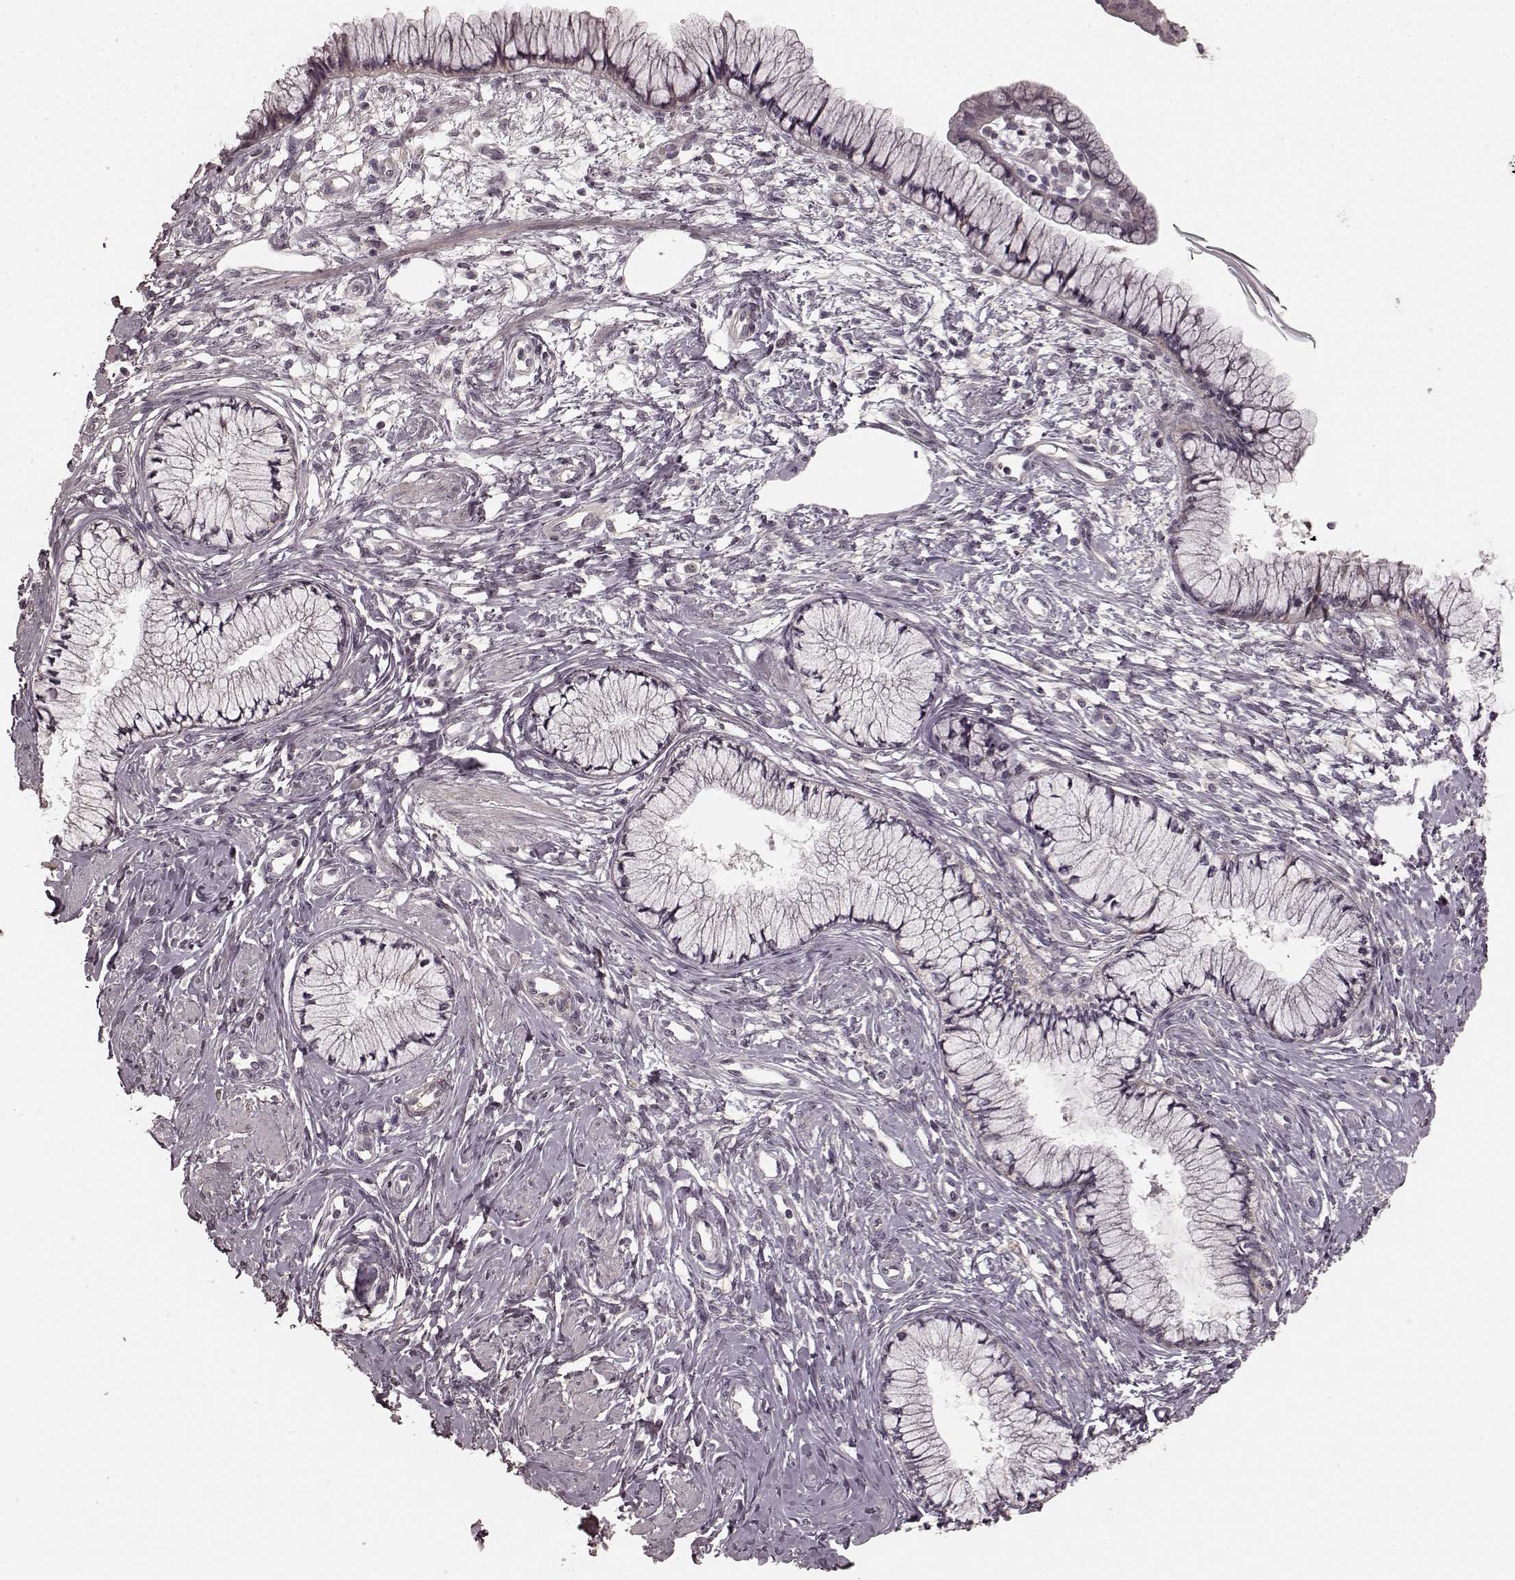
{"staining": {"intensity": "negative", "quantity": "none", "location": "none"}, "tissue": "cervix", "cell_type": "Glandular cells", "image_type": "normal", "snomed": [{"axis": "morphology", "description": "Normal tissue, NOS"}, {"axis": "topography", "description": "Cervix"}], "caption": "Immunohistochemical staining of benign cervix shows no significant positivity in glandular cells. Nuclei are stained in blue.", "gene": "PRKCE", "patient": {"sex": "female", "age": 37}}